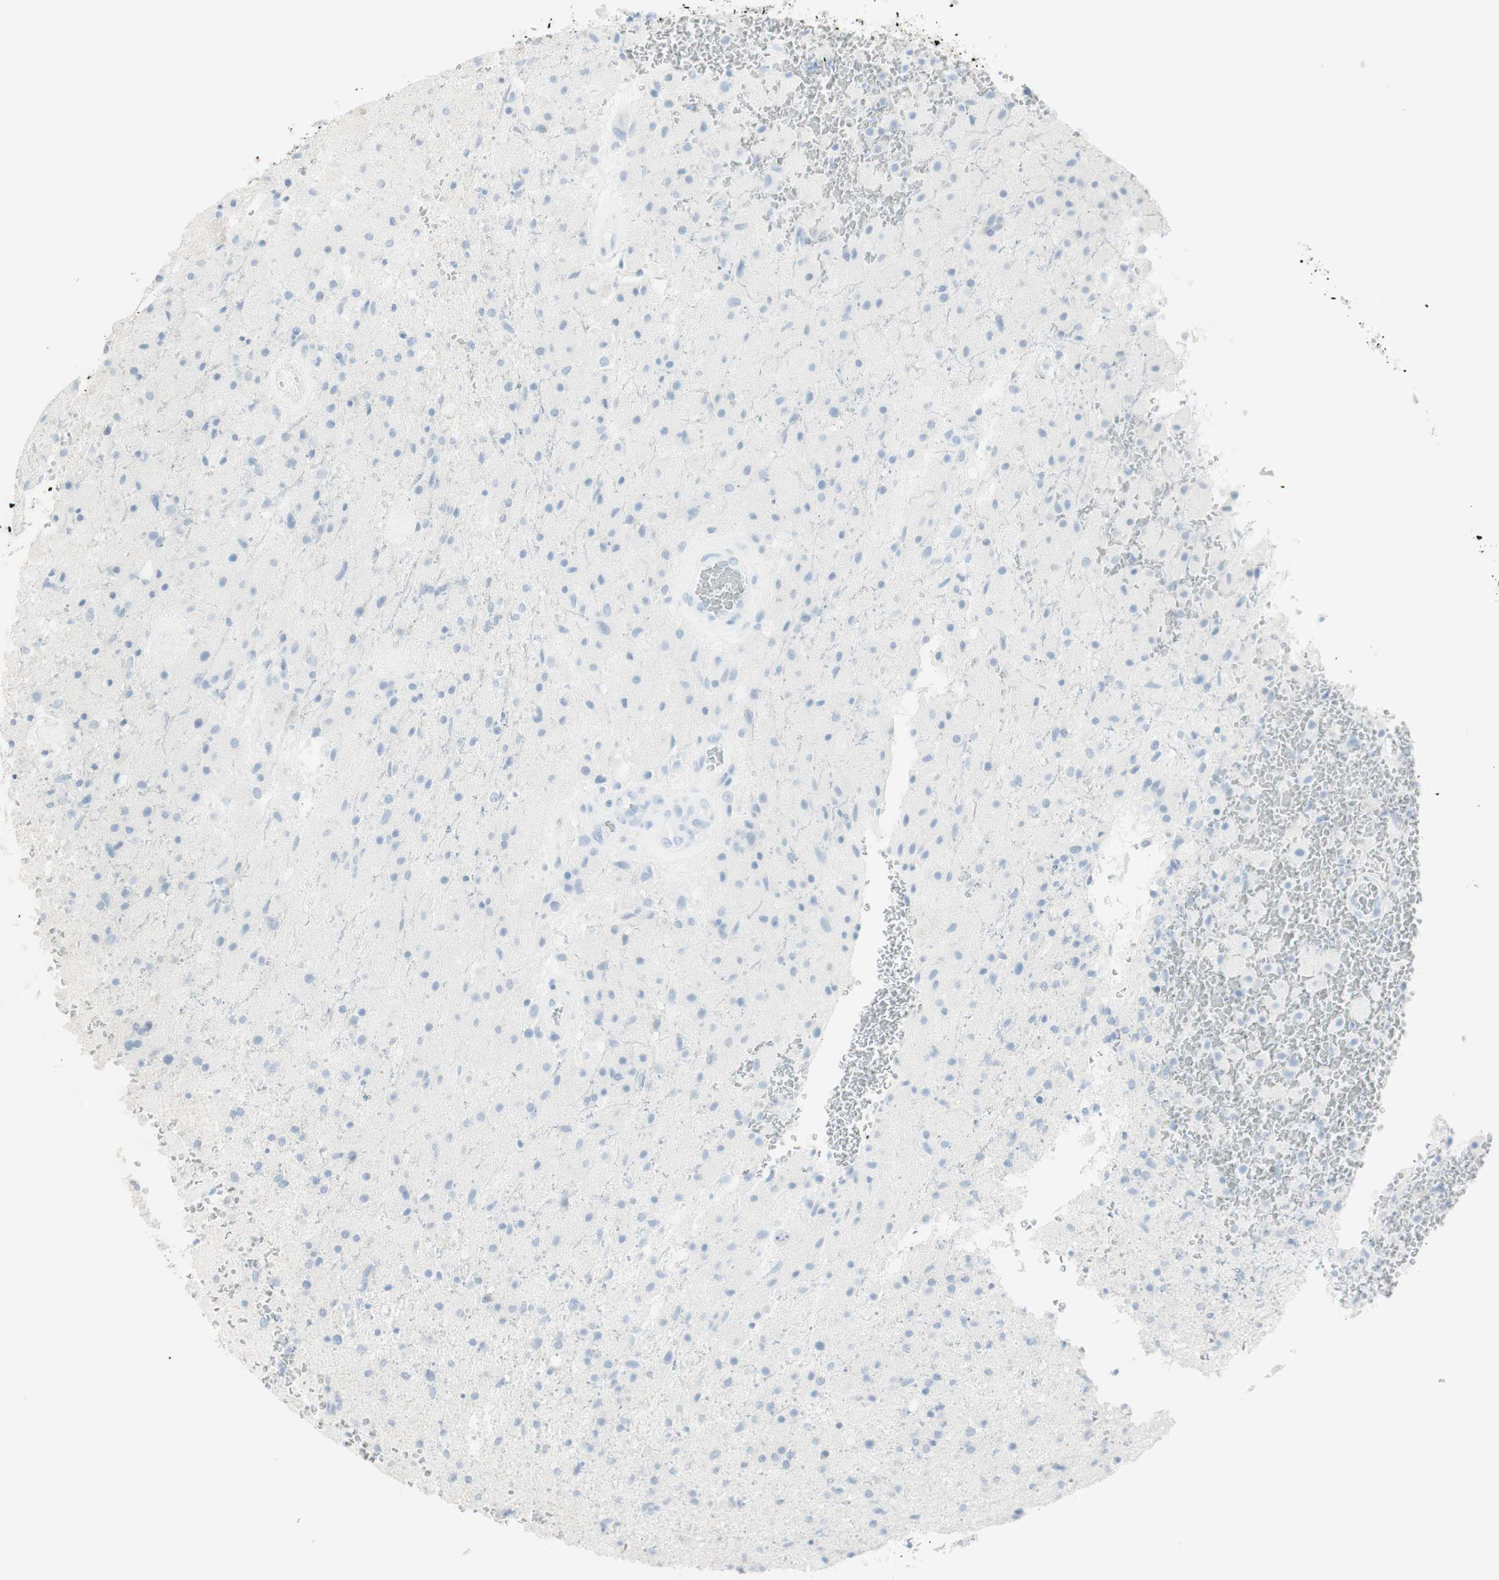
{"staining": {"intensity": "negative", "quantity": "none", "location": "none"}, "tissue": "glioma", "cell_type": "Tumor cells", "image_type": "cancer", "snomed": [{"axis": "morphology", "description": "Normal tissue, NOS"}, {"axis": "morphology", "description": "Glioma, malignant, High grade"}, {"axis": "topography", "description": "Cerebral cortex"}], "caption": "Tumor cells are negative for brown protein staining in malignant high-grade glioma.", "gene": "NAPSA", "patient": {"sex": "male", "age": 77}}